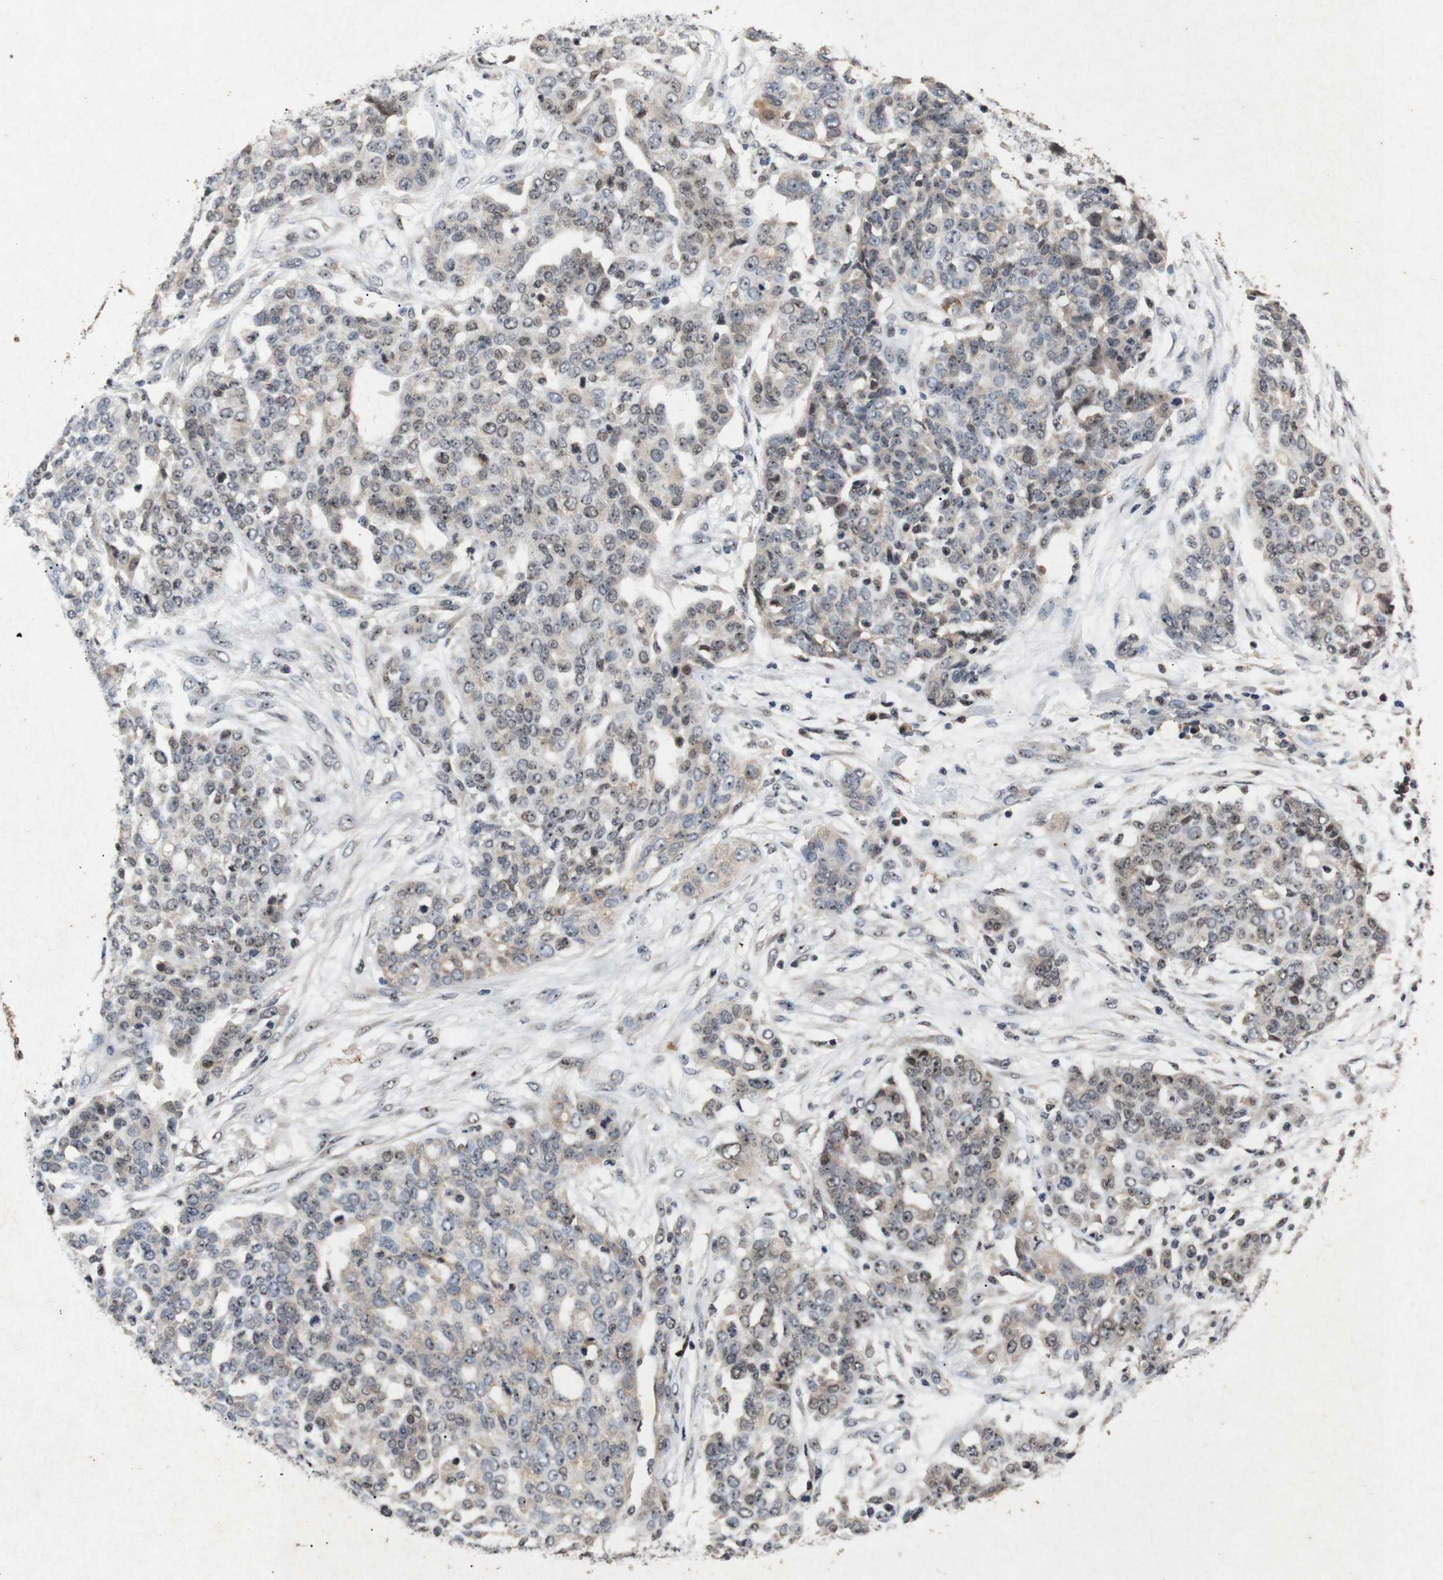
{"staining": {"intensity": "moderate", "quantity": ">75%", "location": "nuclear"}, "tissue": "ovarian cancer", "cell_type": "Tumor cells", "image_type": "cancer", "snomed": [{"axis": "morphology", "description": "Cystadenocarcinoma, serous, NOS"}, {"axis": "topography", "description": "Soft tissue"}, {"axis": "topography", "description": "Ovary"}], "caption": "A brown stain shows moderate nuclear positivity of a protein in ovarian serous cystadenocarcinoma tumor cells.", "gene": "PARN", "patient": {"sex": "female", "age": 57}}